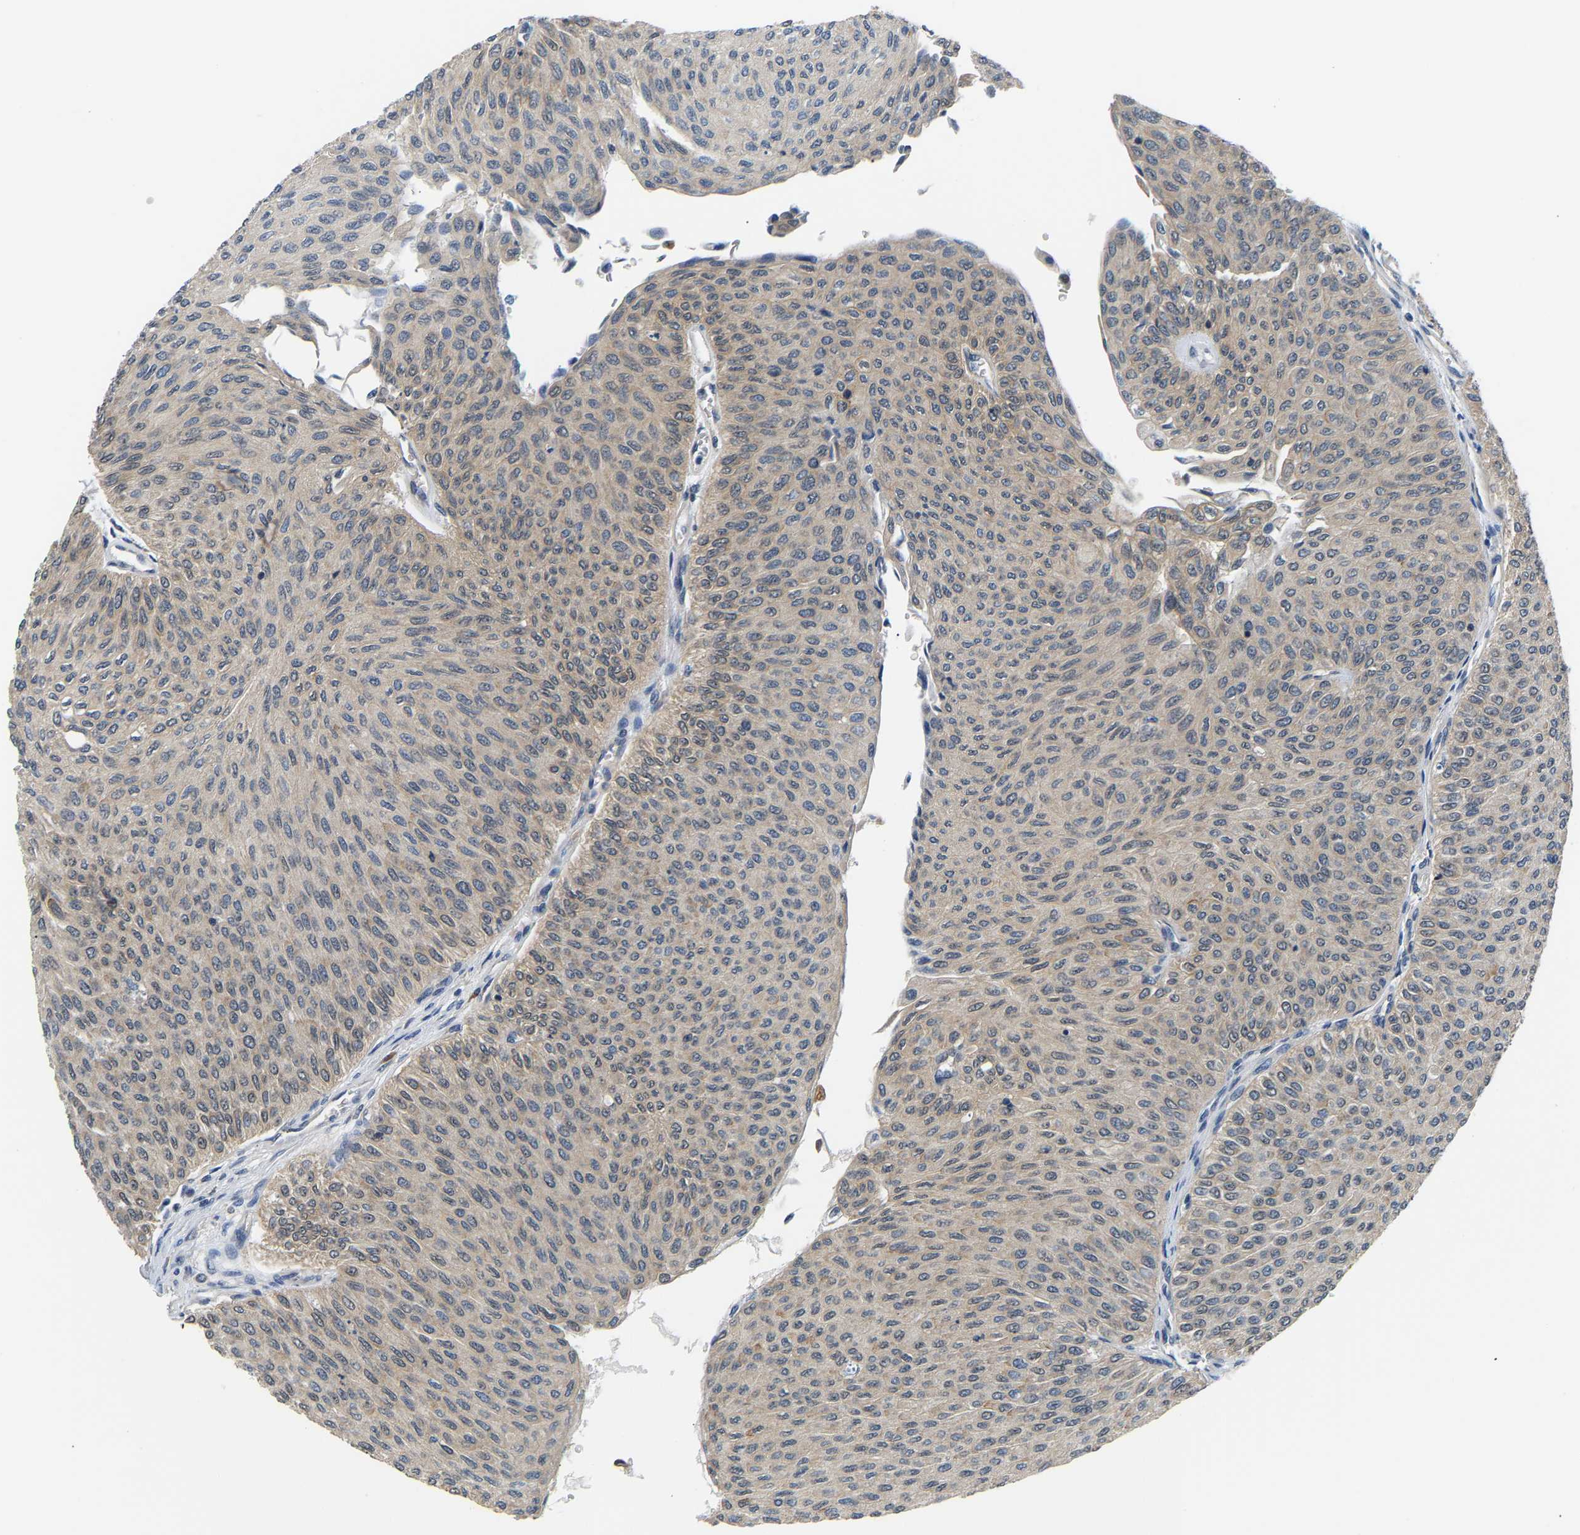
{"staining": {"intensity": "weak", "quantity": "25%-75%", "location": "cytoplasmic/membranous"}, "tissue": "urothelial cancer", "cell_type": "Tumor cells", "image_type": "cancer", "snomed": [{"axis": "morphology", "description": "Urothelial carcinoma, Low grade"}, {"axis": "topography", "description": "Urinary bladder"}], "caption": "Weak cytoplasmic/membranous protein staining is appreciated in approximately 25%-75% of tumor cells in urothelial carcinoma (low-grade).", "gene": "ARHGEF12", "patient": {"sex": "male", "age": 78}}